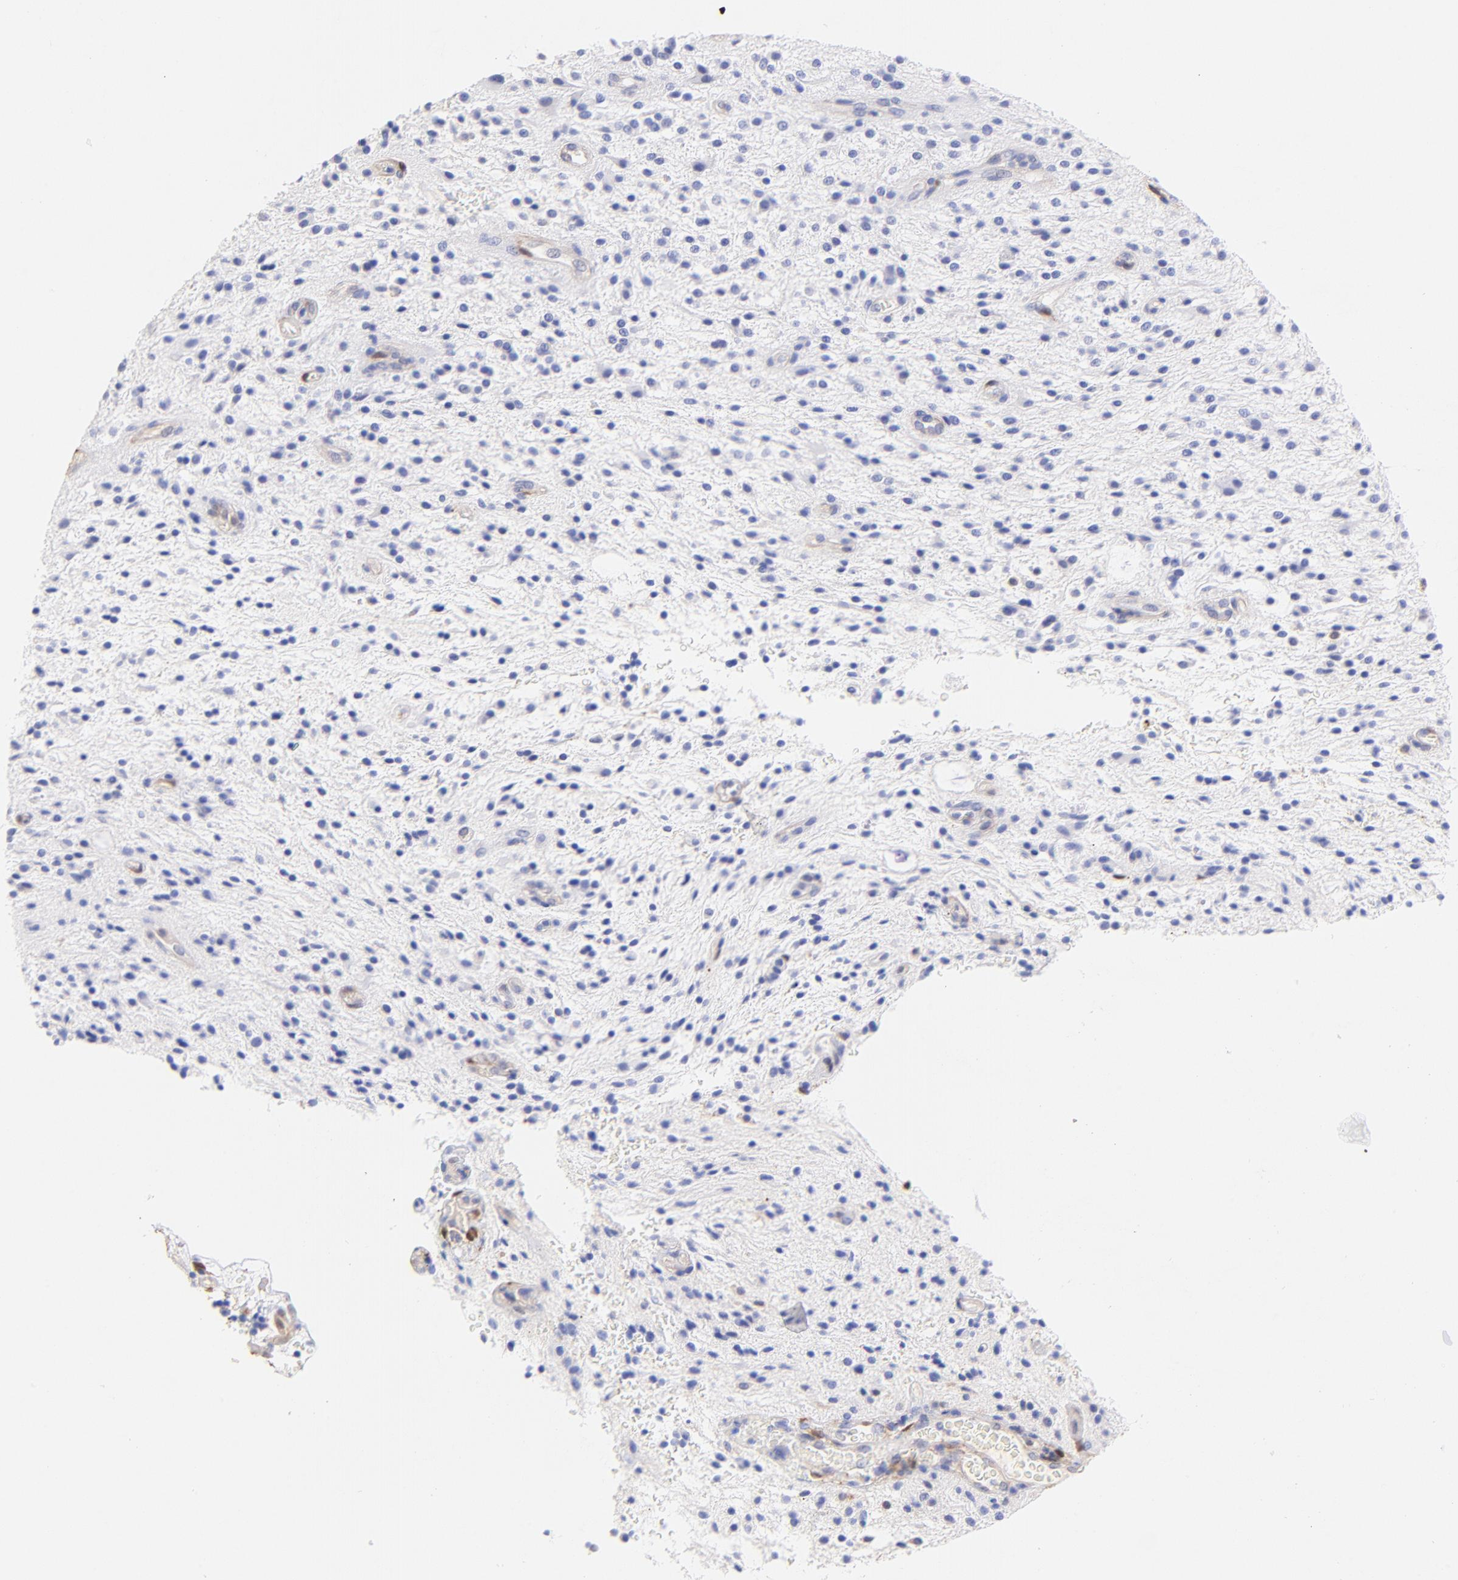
{"staining": {"intensity": "negative", "quantity": "none", "location": "none"}, "tissue": "glioma", "cell_type": "Tumor cells", "image_type": "cancer", "snomed": [{"axis": "morphology", "description": "Glioma, malignant, NOS"}, {"axis": "topography", "description": "Cerebellum"}], "caption": "Glioma stained for a protein using immunohistochemistry reveals no staining tumor cells.", "gene": "ALDH1A1", "patient": {"sex": "female", "age": 10}}